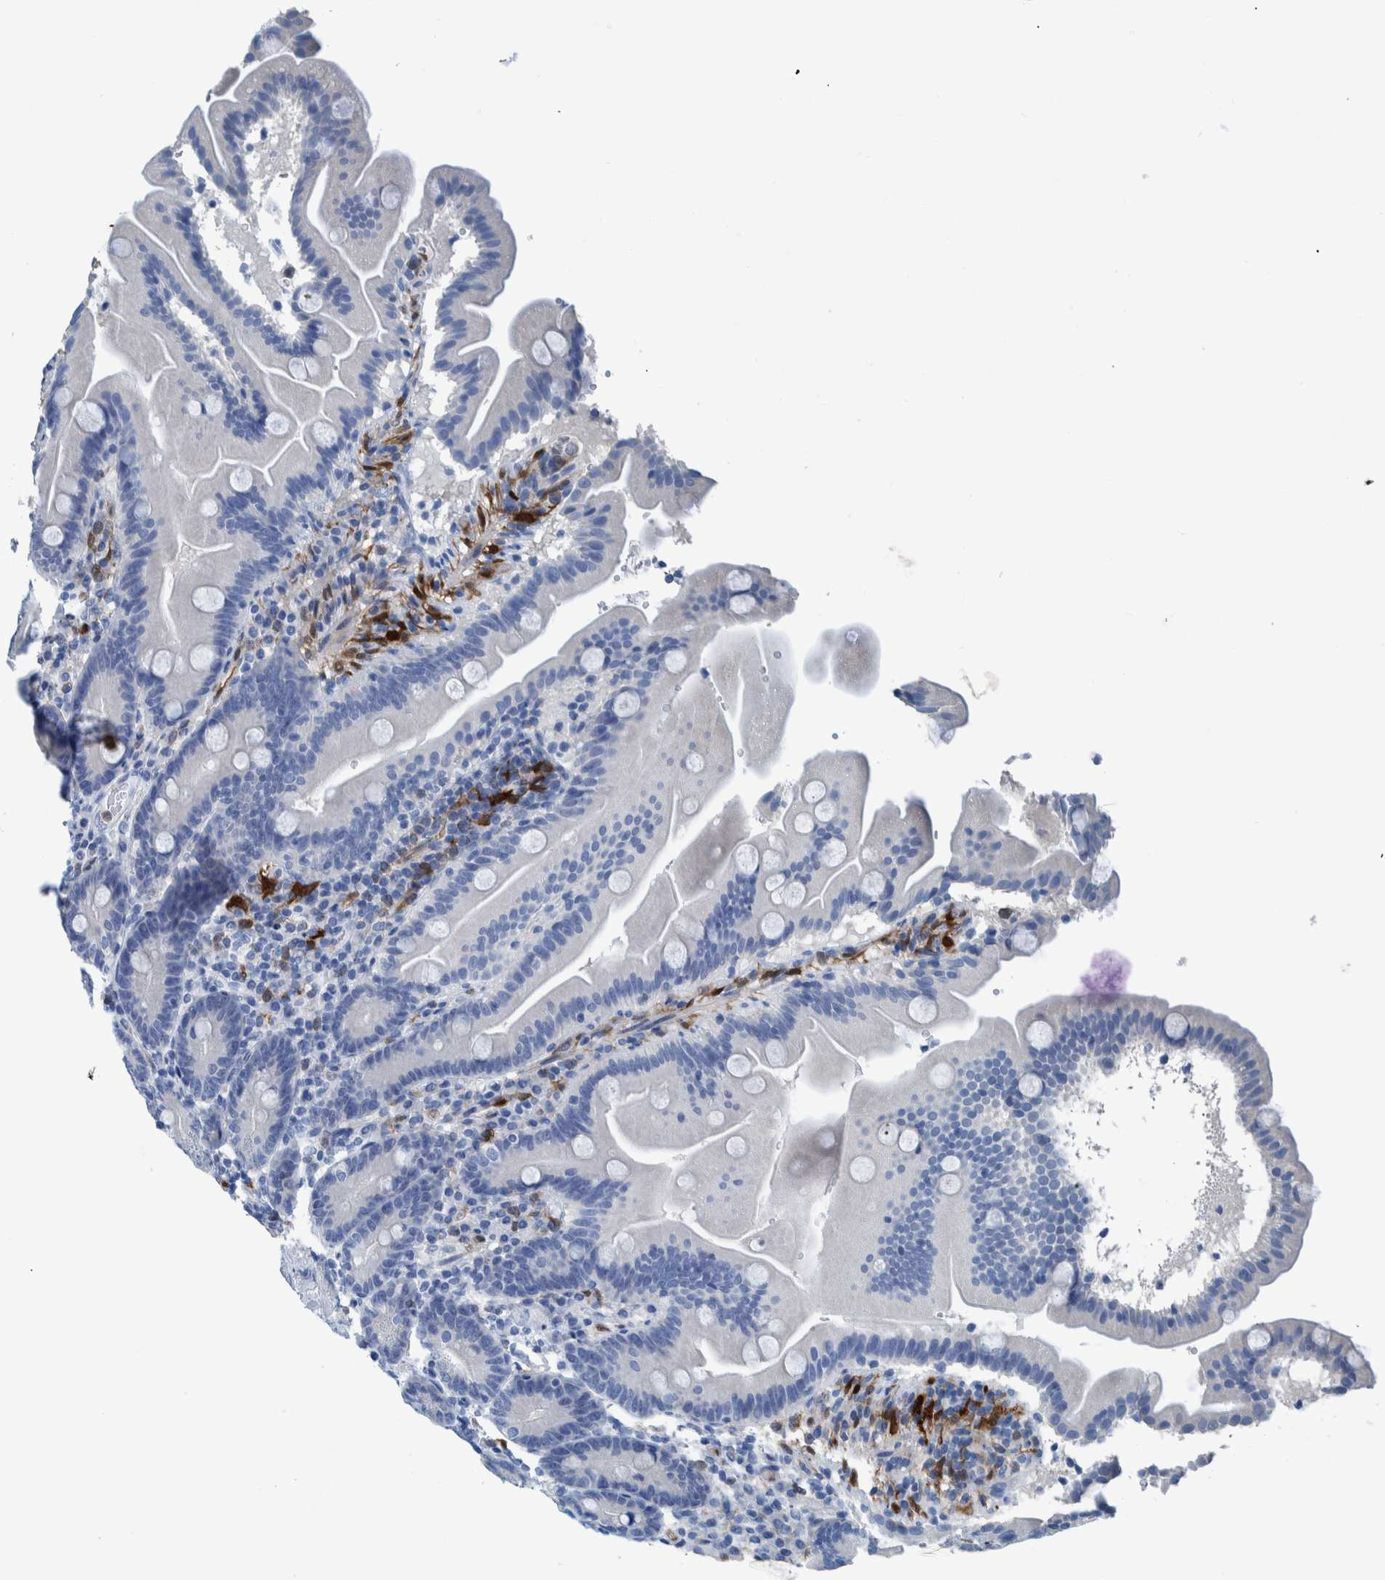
{"staining": {"intensity": "negative", "quantity": "none", "location": "none"}, "tissue": "duodenum", "cell_type": "Glandular cells", "image_type": "normal", "snomed": [{"axis": "morphology", "description": "Normal tissue, NOS"}, {"axis": "topography", "description": "Duodenum"}], "caption": "This is an immunohistochemistry (IHC) micrograph of normal human duodenum. There is no positivity in glandular cells.", "gene": "IDO1", "patient": {"sex": "male", "age": 54}}